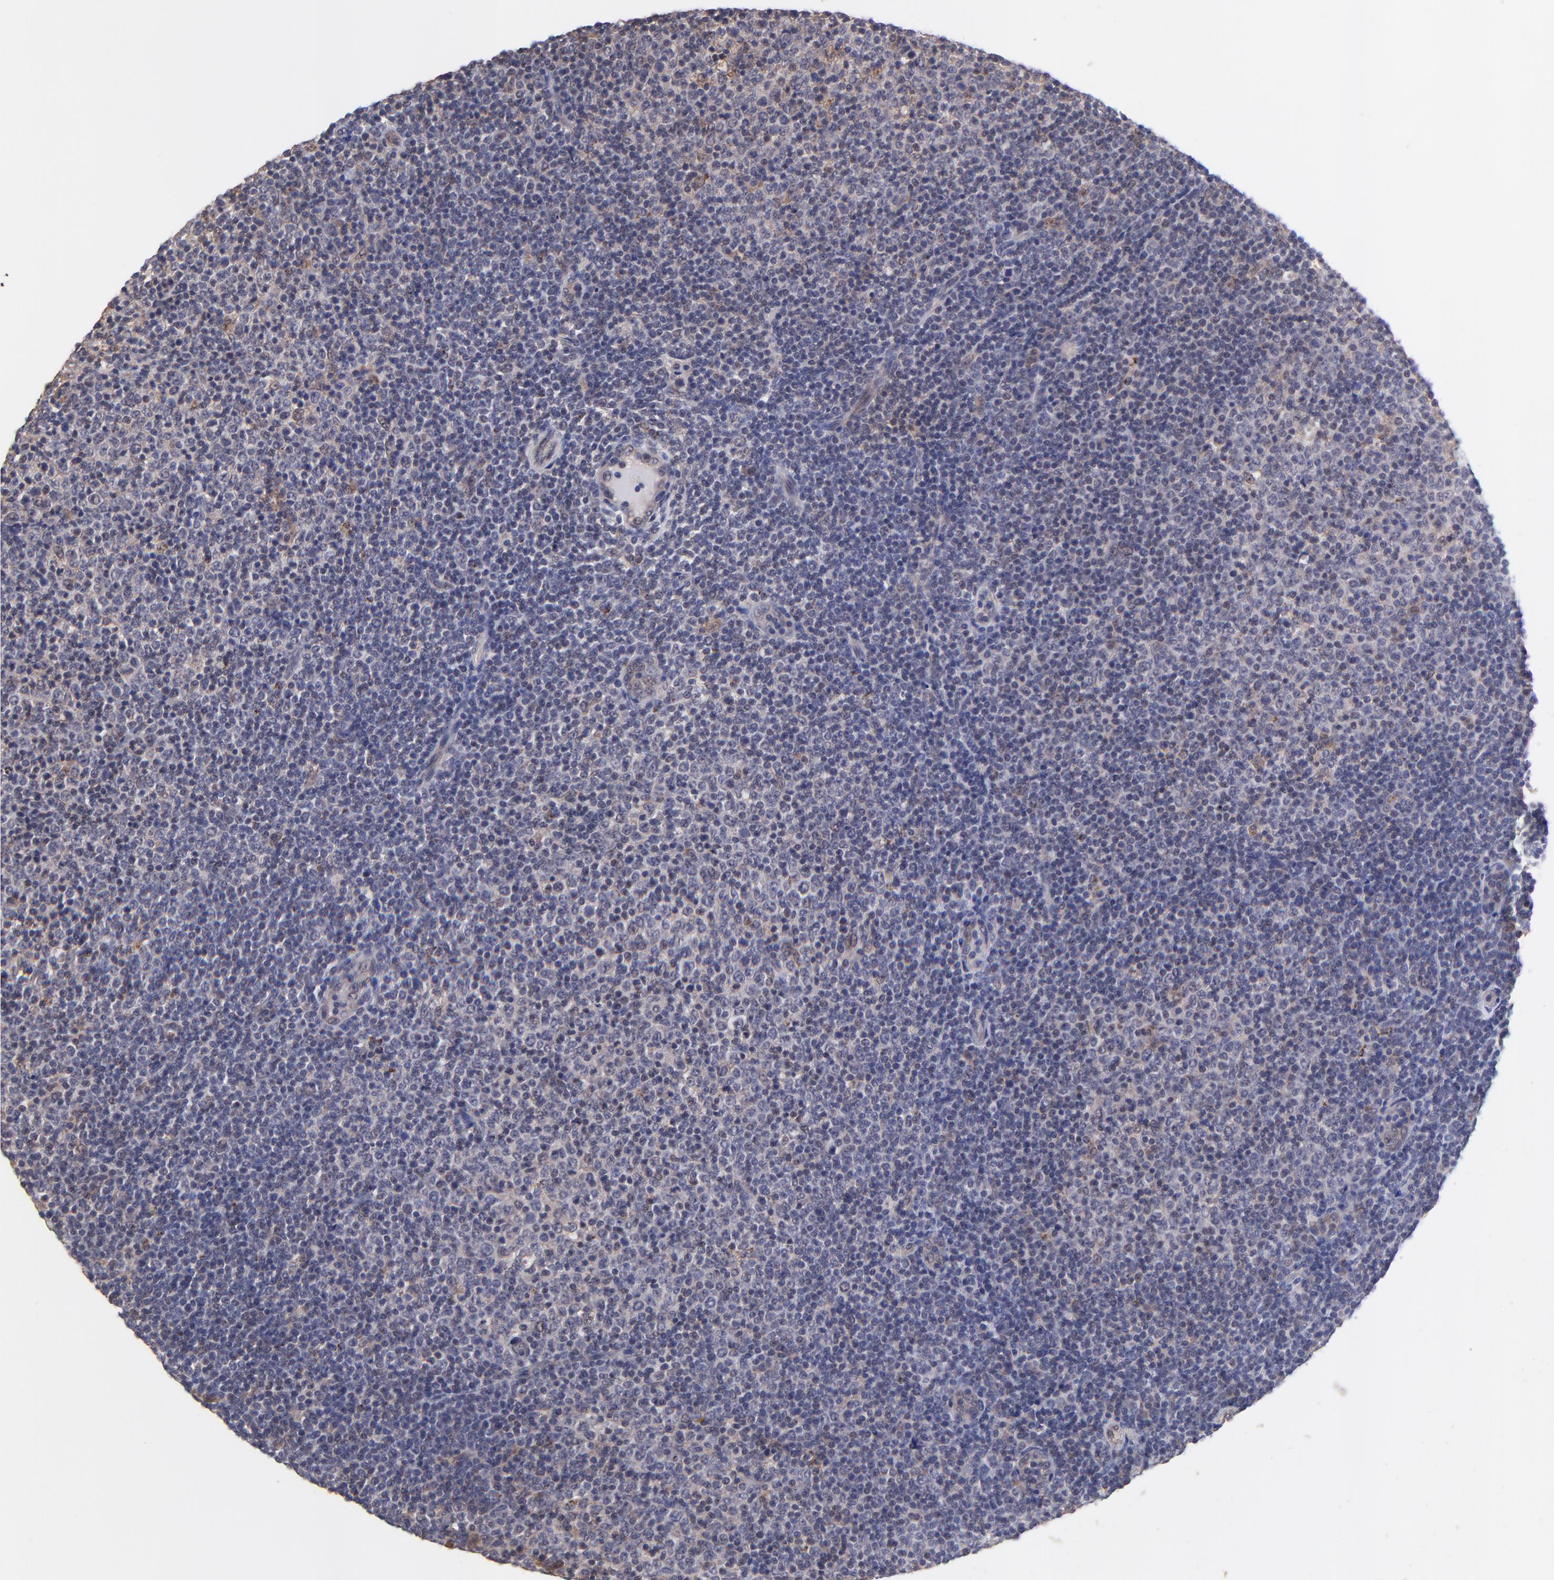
{"staining": {"intensity": "weak", "quantity": "25%-75%", "location": "cytoplasmic/membranous"}, "tissue": "lymphoma", "cell_type": "Tumor cells", "image_type": "cancer", "snomed": [{"axis": "morphology", "description": "Malignant lymphoma, non-Hodgkin's type, Low grade"}, {"axis": "topography", "description": "Lymph node"}], "caption": "Human lymphoma stained for a protein (brown) reveals weak cytoplasmic/membranous positive staining in approximately 25%-75% of tumor cells.", "gene": "ZNF747", "patient": {"sex": "male", "age": 70}}